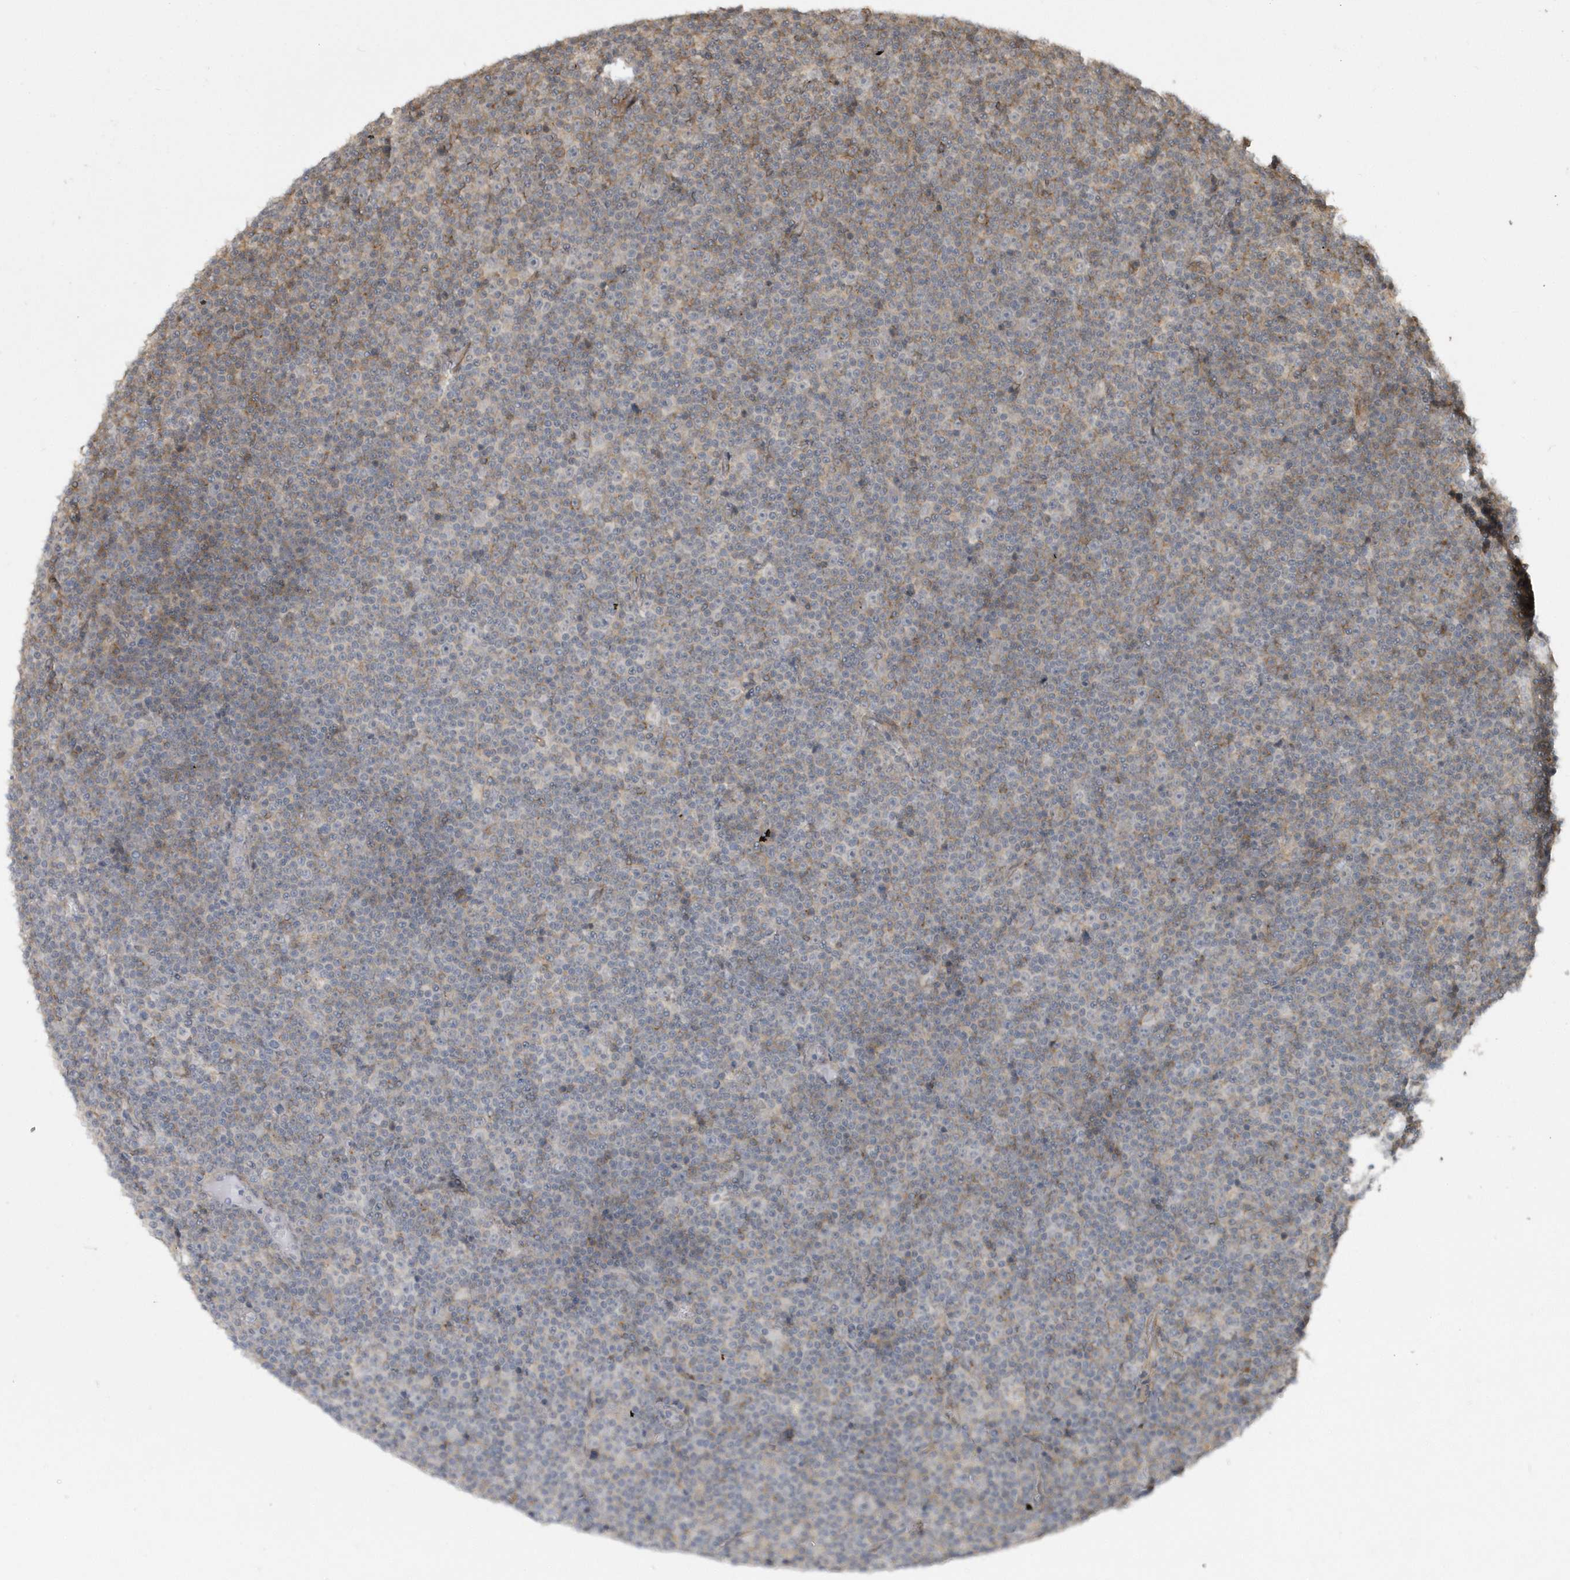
{"staining": {"intensity": "weak", "quantity": "<25%", "location": "cytoplasmic/membranous"}, "tissue": "lymphoma", "cell_type": "Tumor cells", "image_type": "cancer", "snomed": [{"axis": "morphology", "description": "Malignant lymphoma, non-Hodgkin's type, Low grade"}, {"axis": "topography", "description": "Lymph node"}], "caption": "High power microscopy histopathology image of an IHC histopathology image of low-grade malignant lymphoma, non-Hodgkin's type, revealing no significant positivity in tumor cells. (DAB (3,3'-diaminobenzidine) IHC with hematoxylin counter stain).", "gene": "CRIP3", "patient": {"sex": "female", "age": 67}}